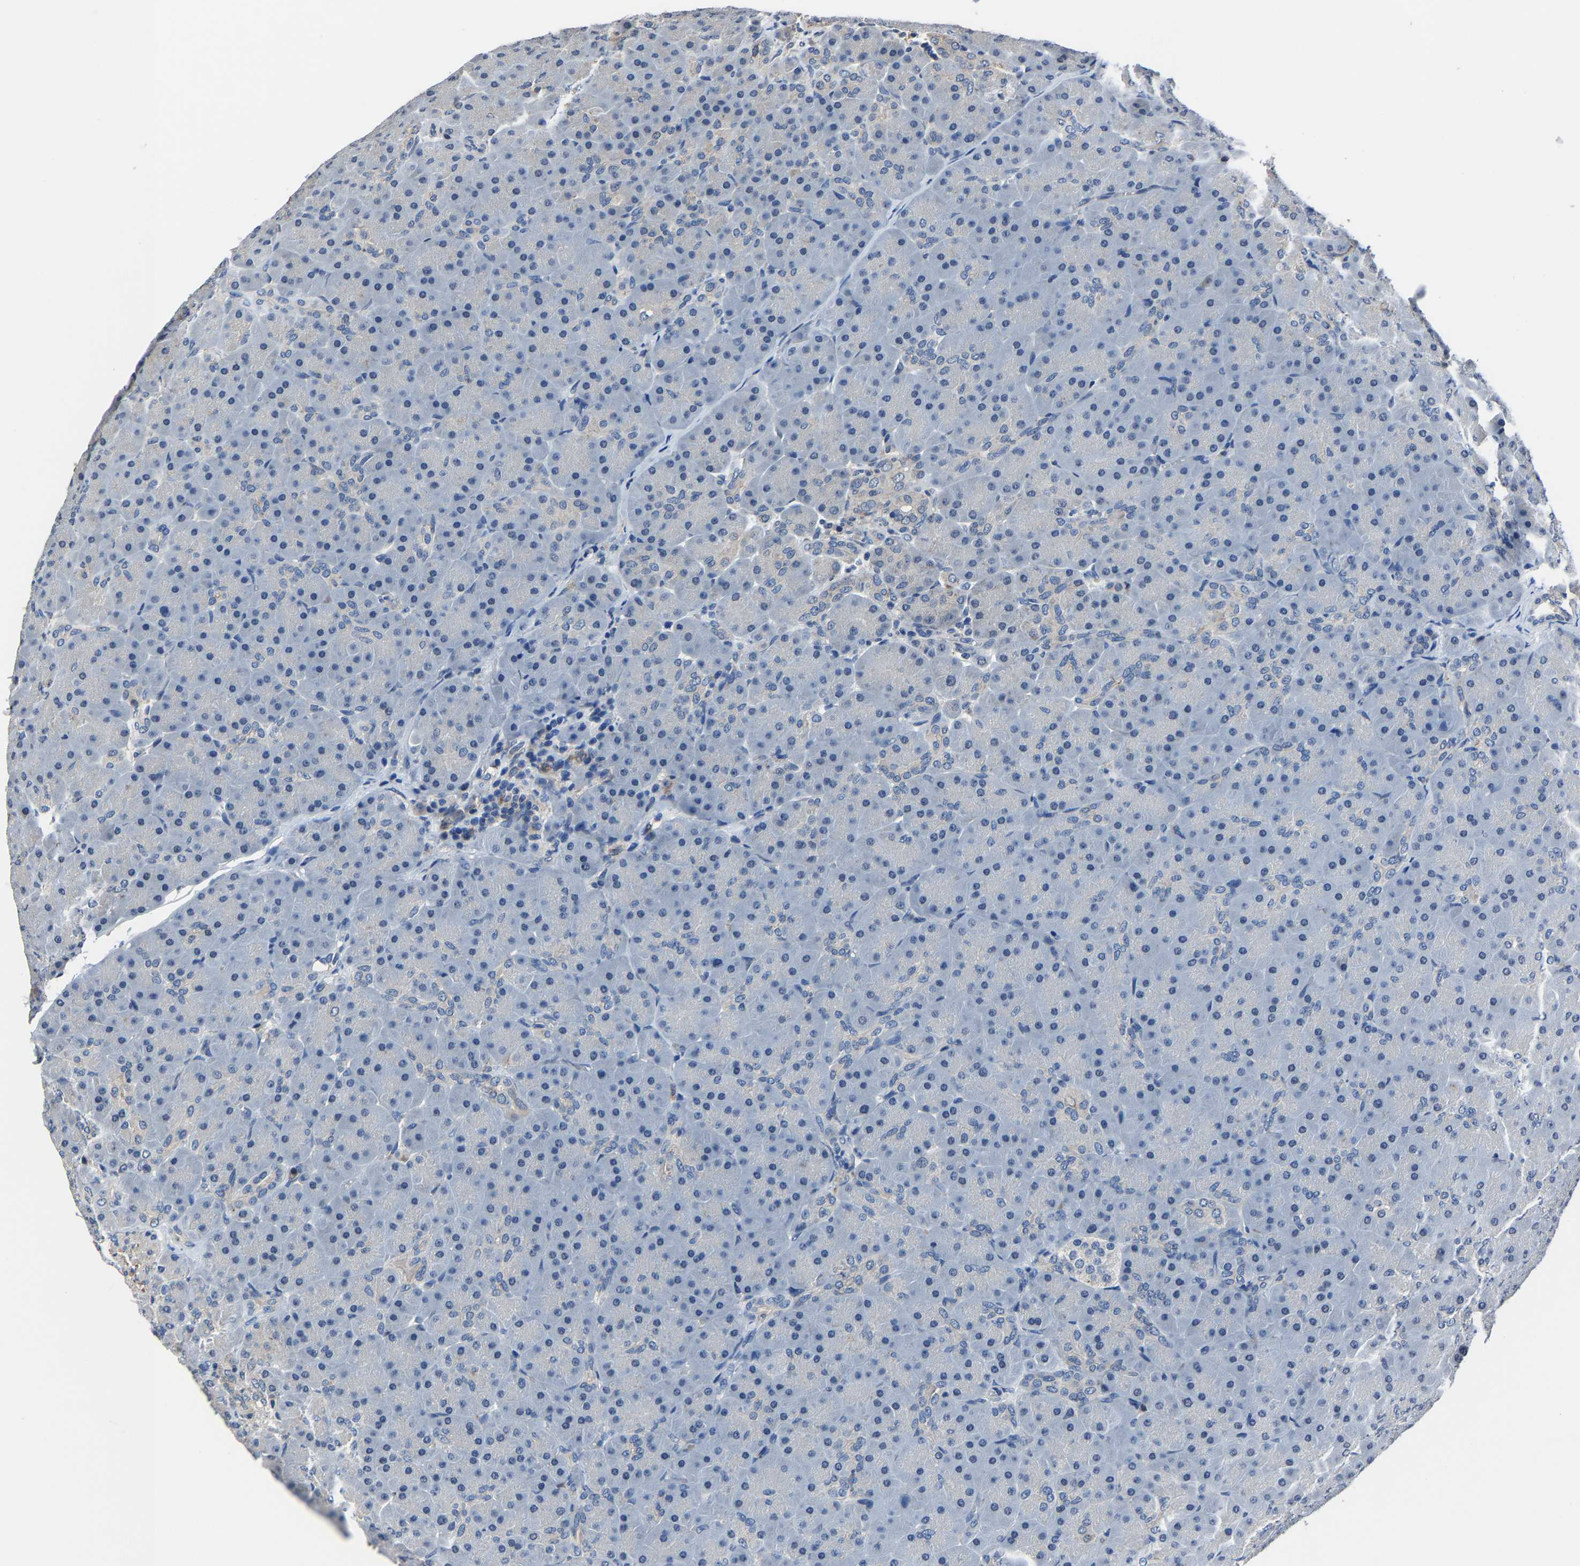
{"staining": {"intensity": "negative", "quantity": "none", "location": "none"}, "tissue": "pancreas", "cell_type": "Exocrine glandular cells", "image_type": "normal", "snomed": [{"axis": "morphology", "description": "Normal tissue, NOS"}, {"axis": "topography", "description": "Pancreas"}], "caption": "An IHC histopathology image of unremarkable pancreas is shown. There is no staining in exocrine glandular cells of pancreas.", "gene": "STRBP", "patient": {"sex": "male", "age": 66}}